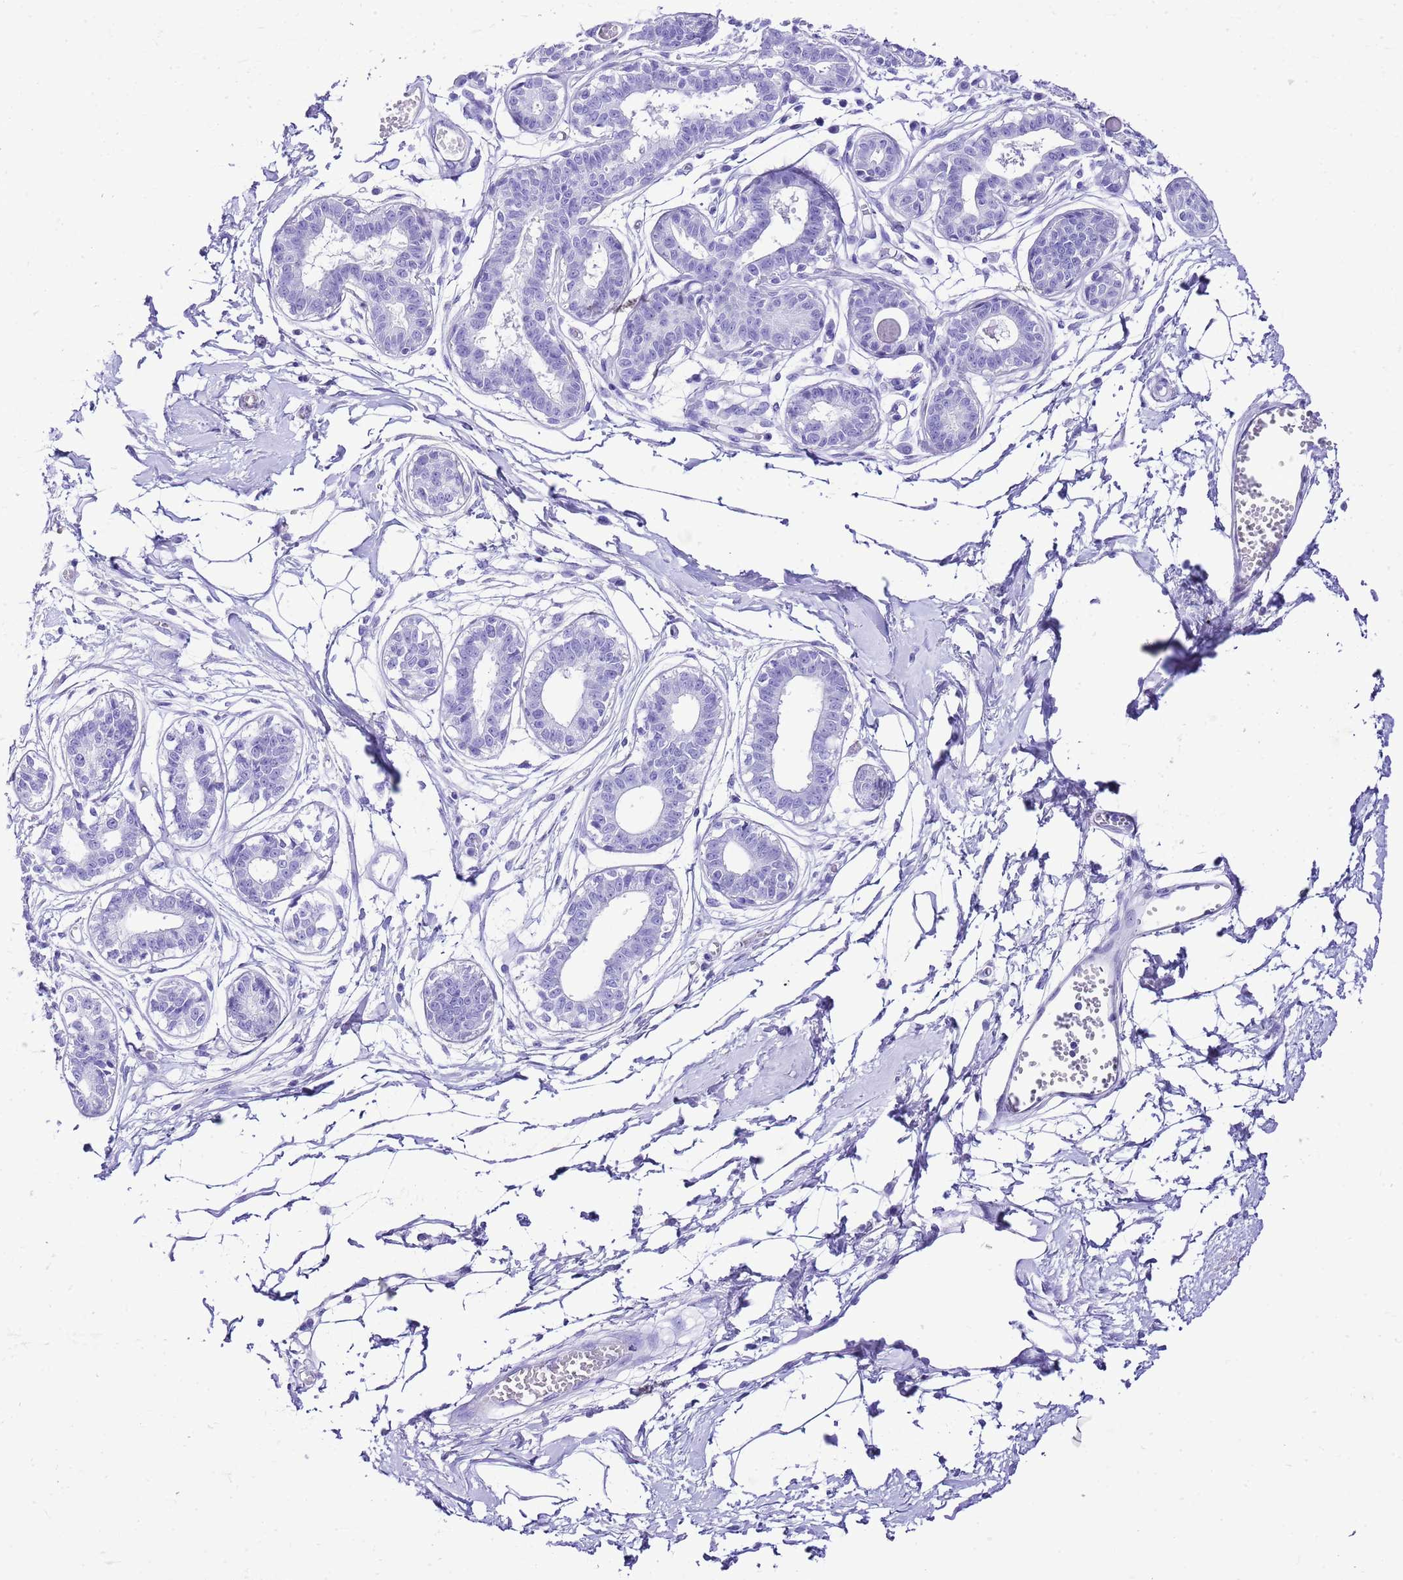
{"staining": {"intensity": "negative", "quantity": "none", "location": "none"}, "tissue": "breast", "cell_type": "Adipocytes", "image_type": "normal", "snomed": [{"axis": "morphology", "description": "Normal tissue, NOS"}, {"axis": "topography", "description": "Breast"}], "caption": "This is an immunohistochemistry micrograph of benign human breast. There is no staining in adipocytes.", "gene": "KCNC1", "patient": {"sex": "female", "age": 45}}